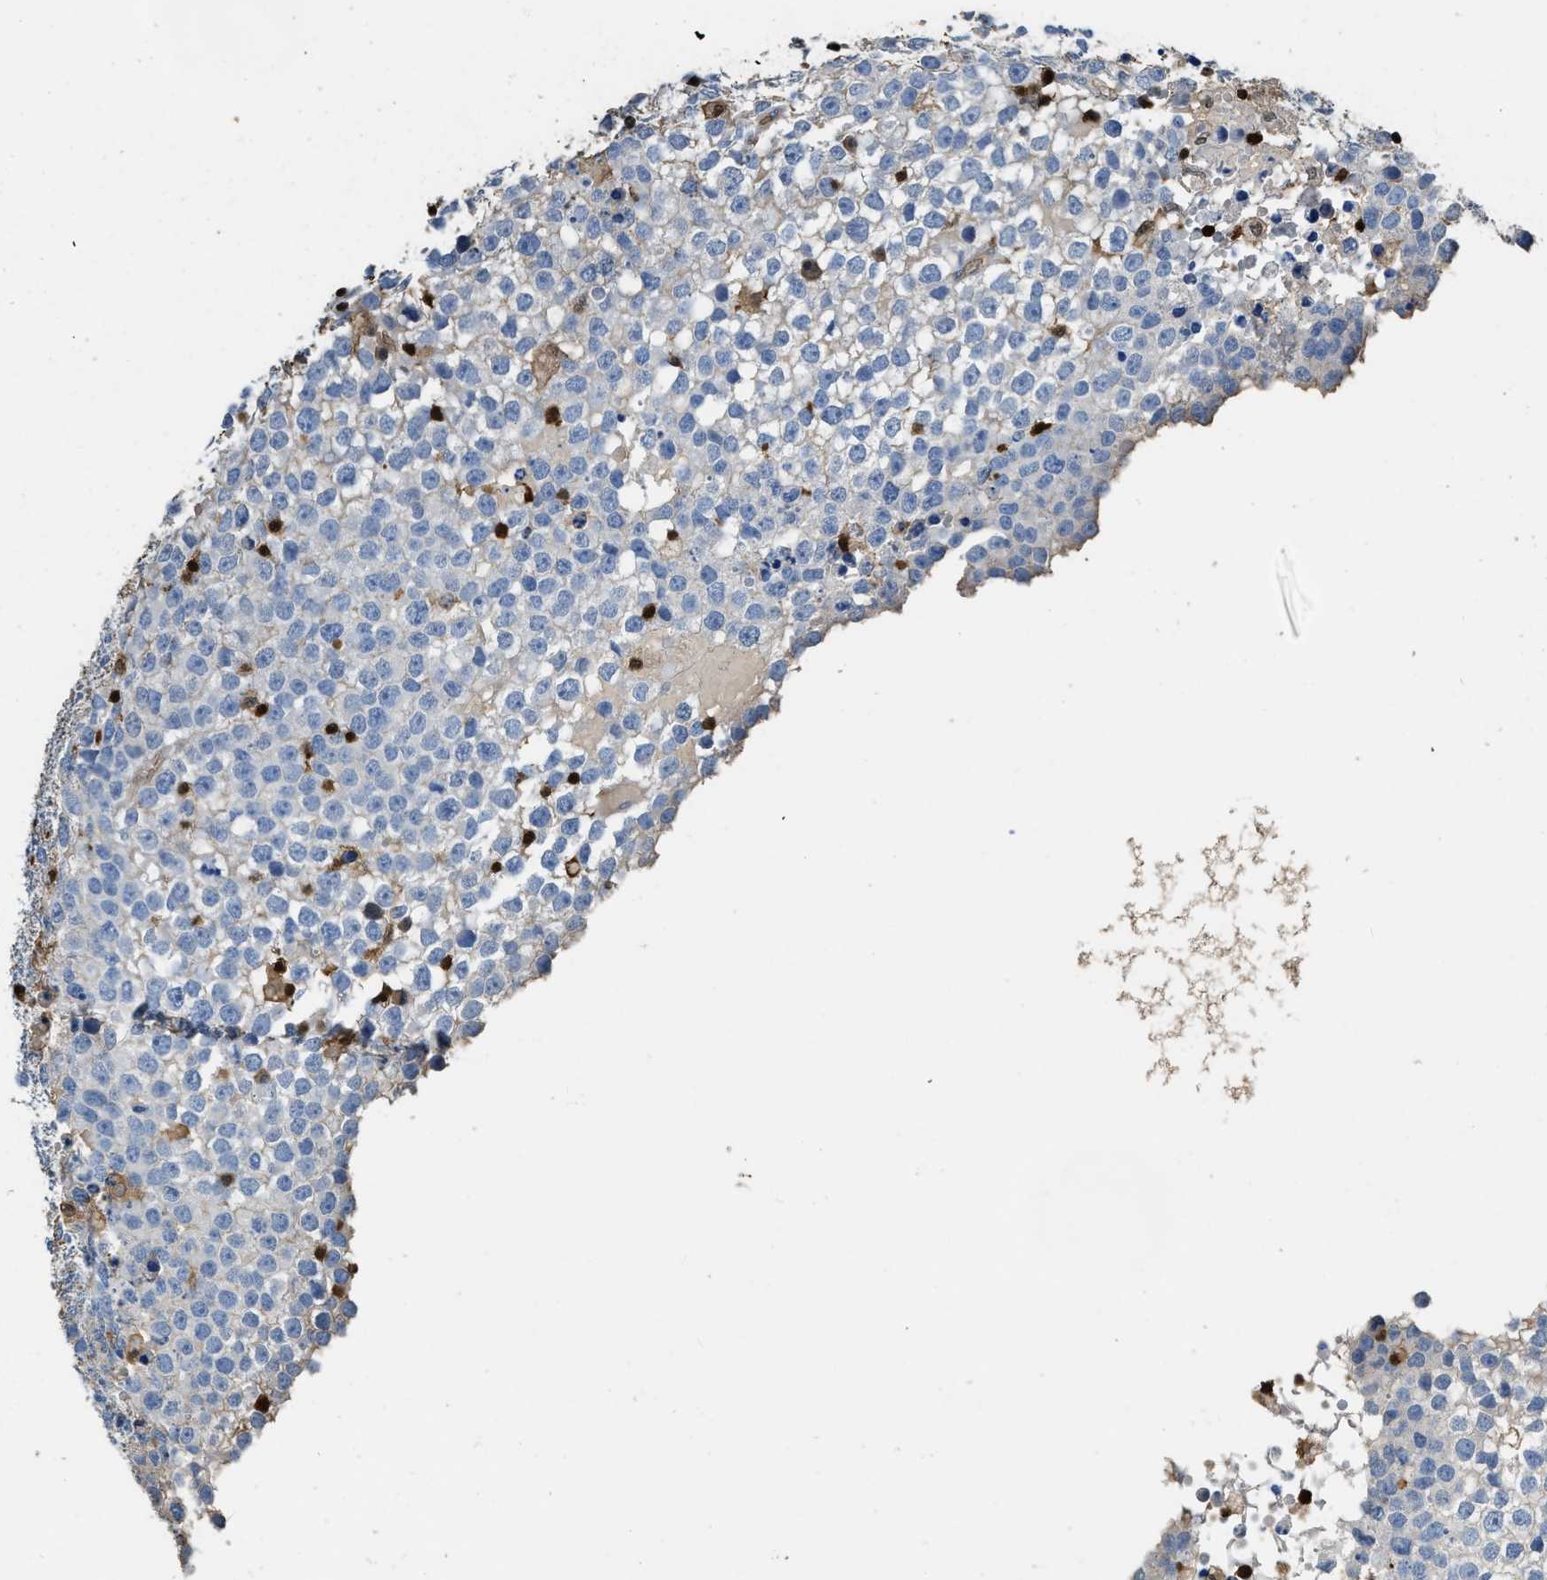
{"staining": {"intensity": "negative", "quantity": "none", "location": "none"}, "tissue": "testis cancer", "cell_type": "Tumor cells", "image_type": "cancer", "snomed": [{"axis": "morphology", "description": "Seminoma, NOS"}, {"axis": "topography", "description": "Testis"}], "caption": "Immunohistochemistry (IHC) of seminoma (testis) demonstrates no positivity in tumor cells.", "gene": "ARHGDIB", "patient": {"sex": "male", "age": 65}}